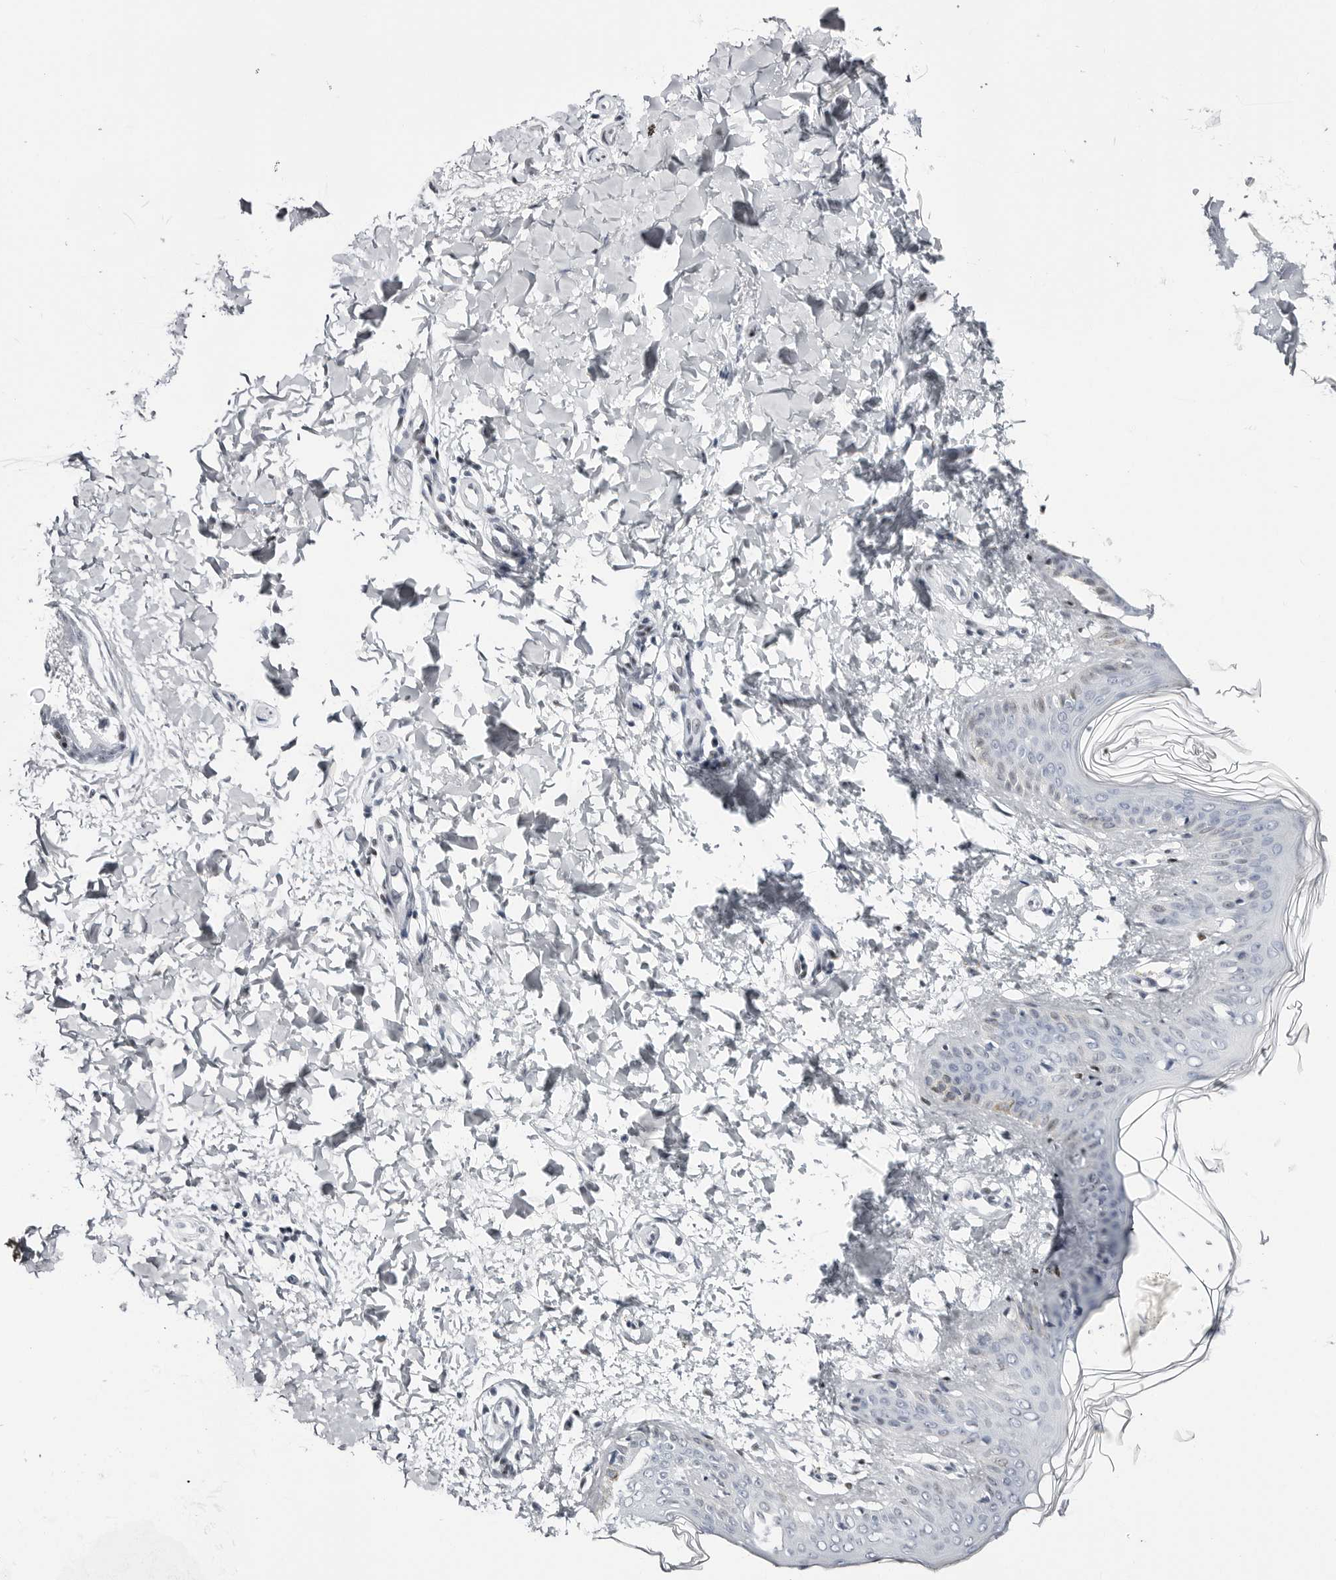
{"staining": {"intensity": "negative", "quantity": "none", "location": "none"}, "tissue": "skin", "cell_type": "Fibroblasts", "image_type": "normal", "snomed": [{"axis": "morphology", "description": "Normal tissue, NOS"}, {"axis": "topography", "description": "Skin"}], "caption": "IHC of normal human skin shows no positivity in fibroblasts. (DAB (3,3'-diaminobenzidine) IHC visualized using brightfield microscopy, high magnification).", "gene": "VEZF1", "patient": {"sex": "female", "age": 17}}